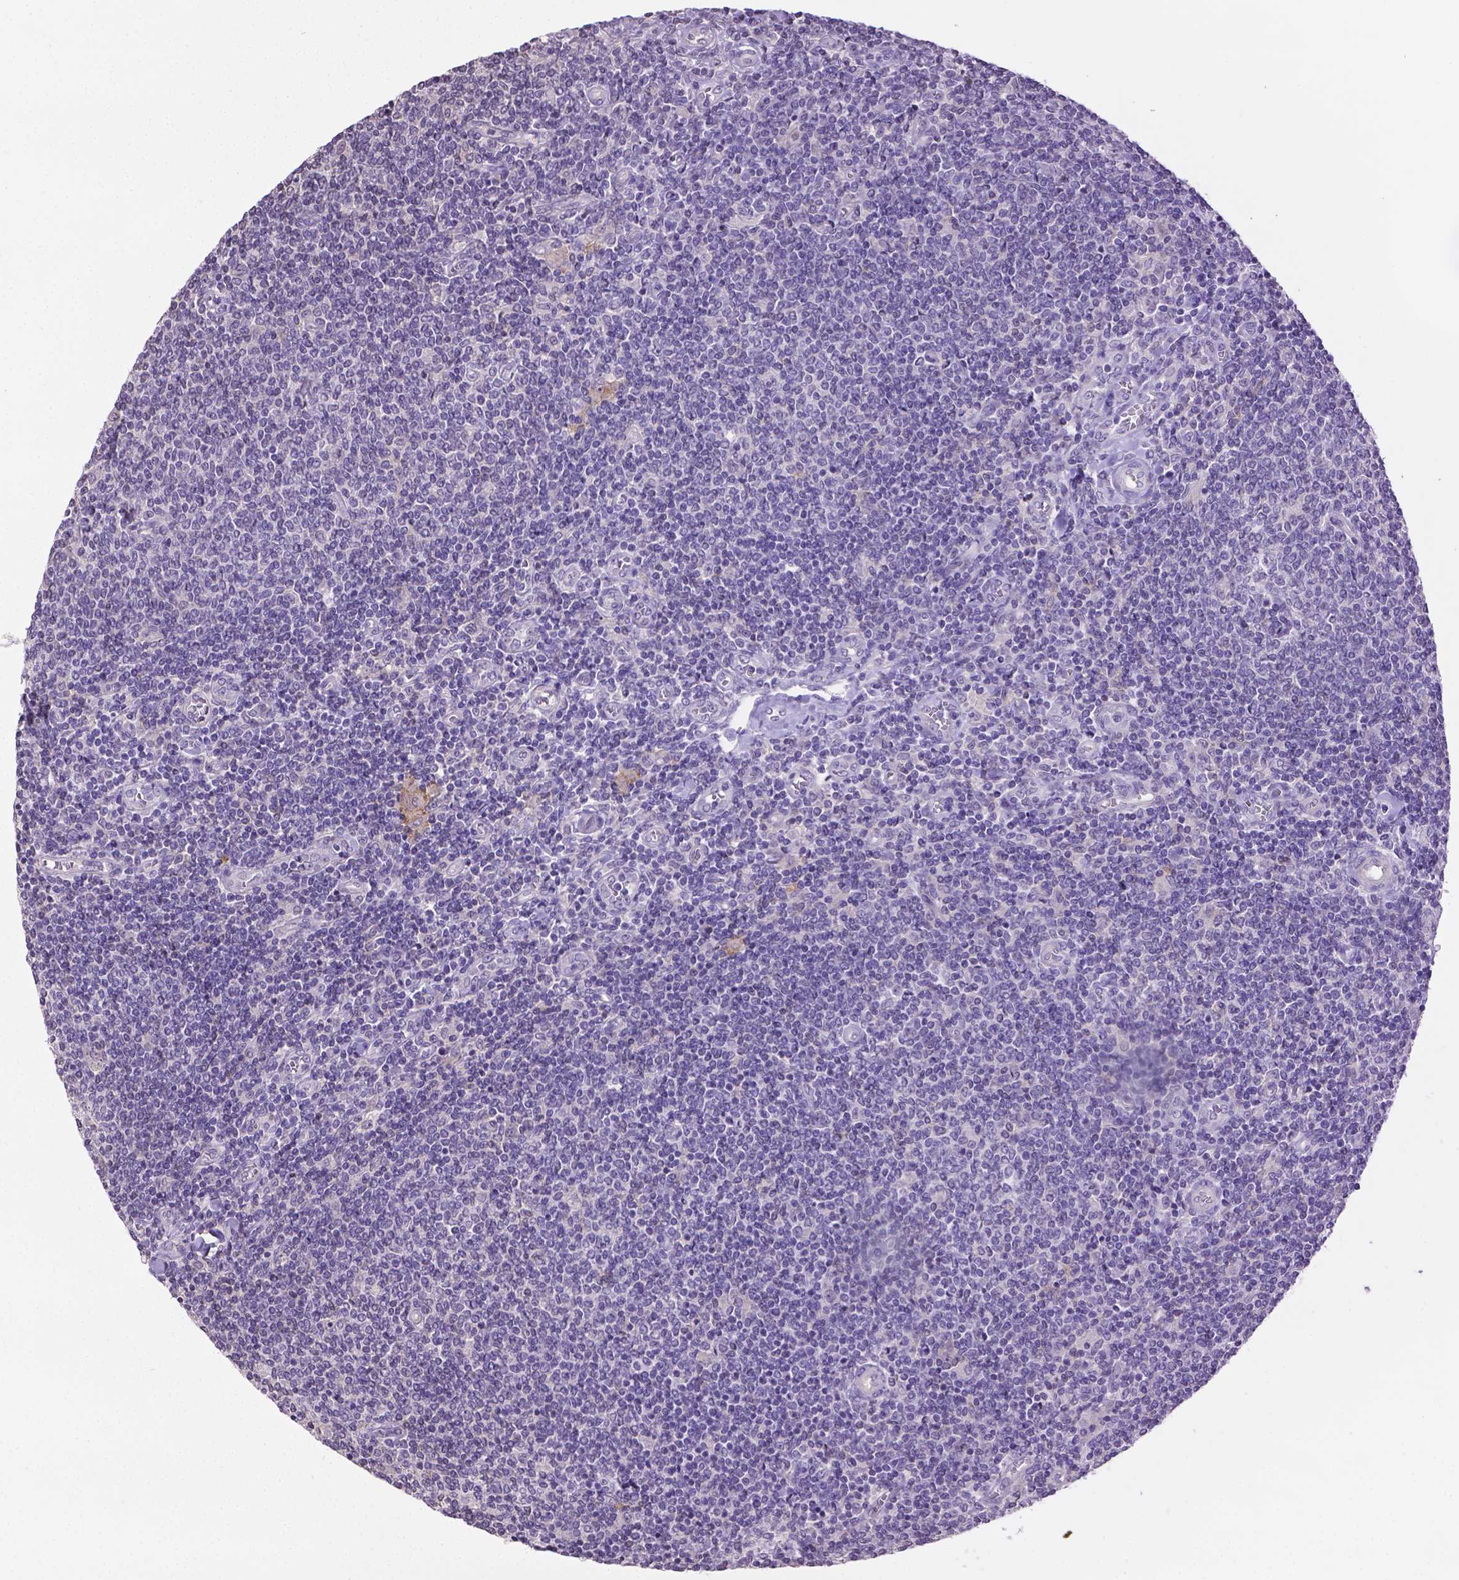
{"staining": {"intensity": "negative", "quantity": "none", "location": "none"}, "tissue": "lymphoma", "cell_type": "Tumor cells", "image_type": "cancer", "snomed": [{"axis": "morphology", "description": "Malignant lymphoma, non-Hodgkin's type, Low grade"}, {"axis": "topography", "description": "Lymph node"}], "caption": "An image of low-grade malignant lymphoma, non-Hodgkin's type stained for a protein exhibits no brown staining in tumor cells.", "gene": "CPM", "patient": {"sex": "male", "age": 52}}